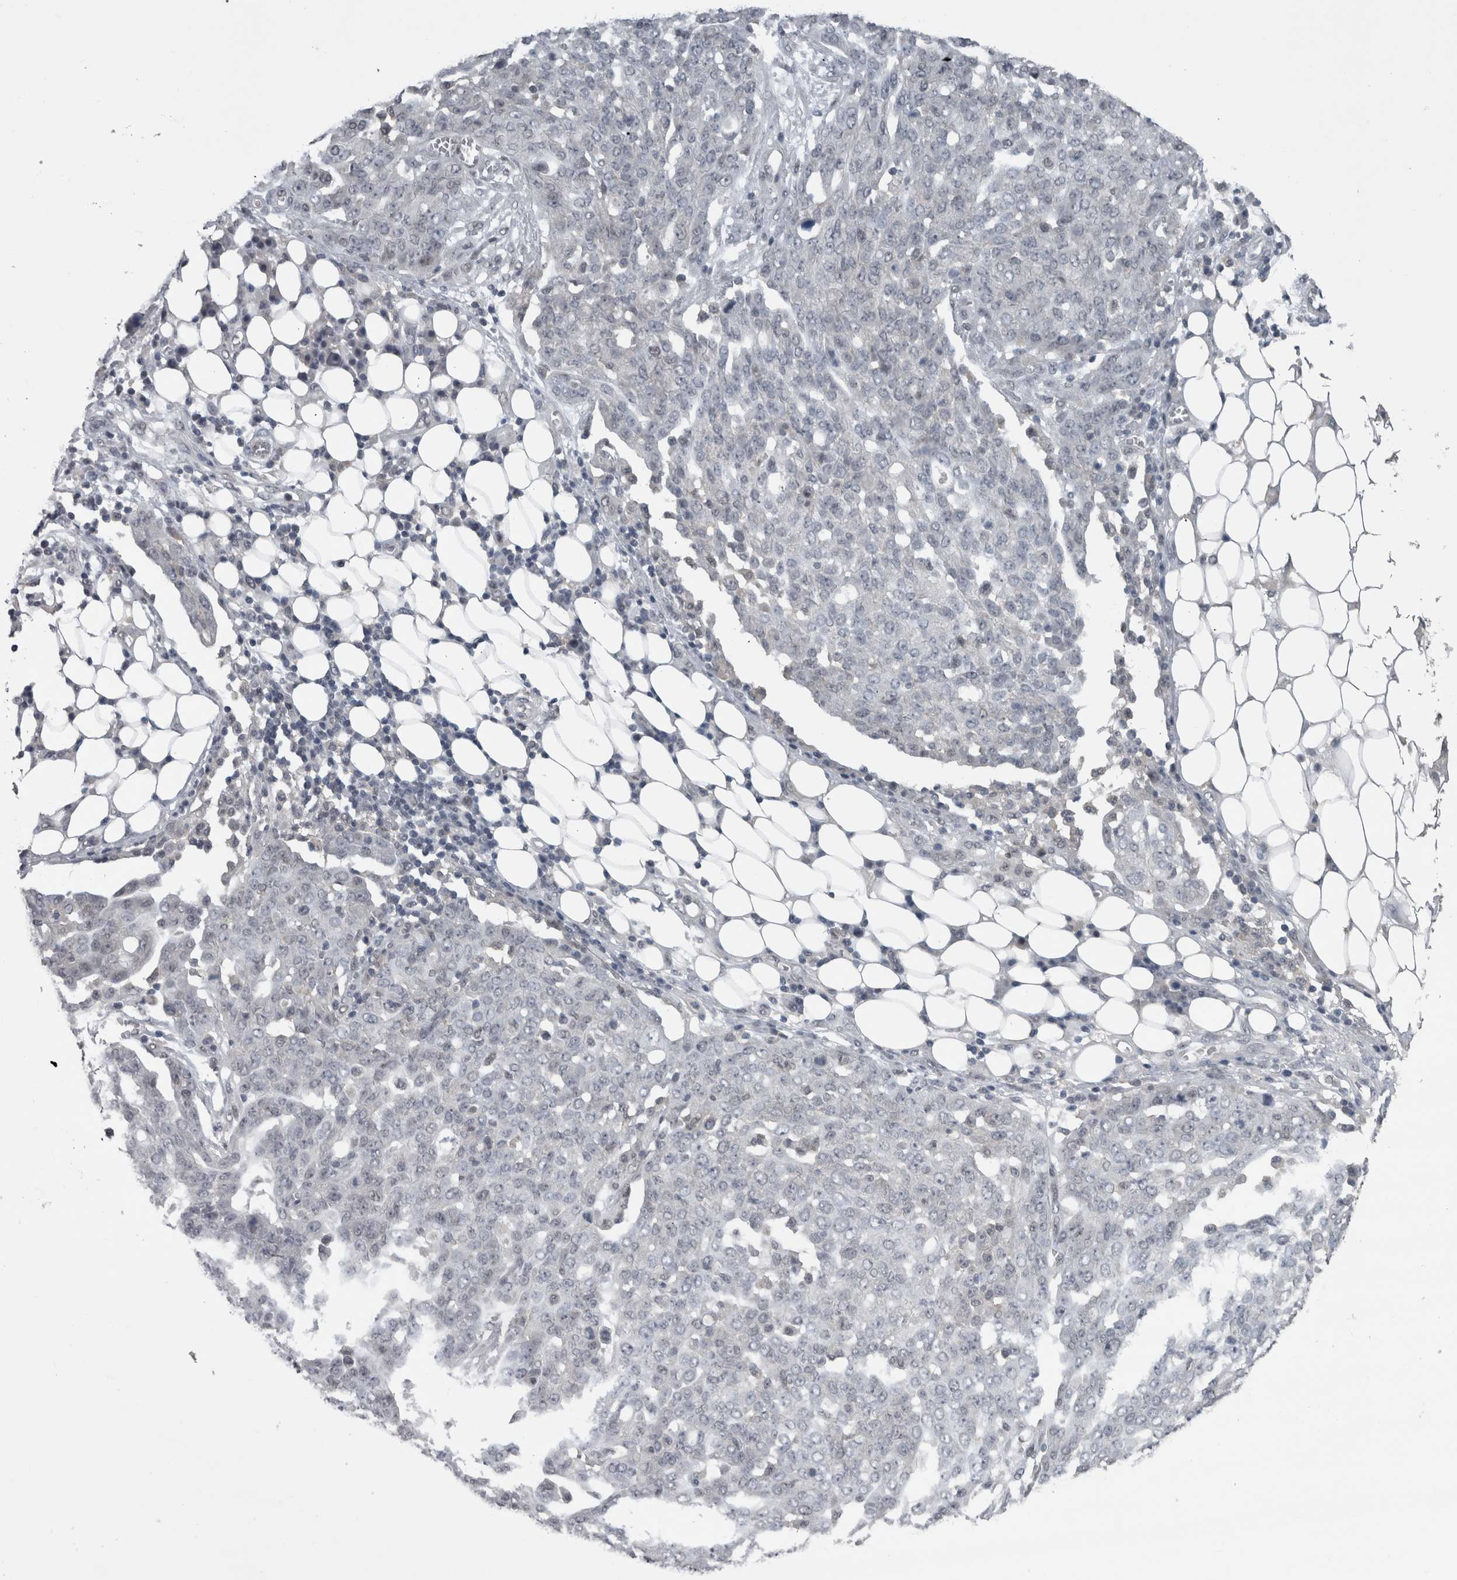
{"staining": {"intensity": "negative", "quantity": "none", "location": "none"}, "tissue": "ovarian cancer", "cell_type": "Tumor cells", "image_type": "cancer", "snomed": [{"axis": "morphology", "description": "Cystadenocarcinoma, serous, NOS"}, {"axis": "topography", "description": "Soft tissue"}, {"axis": "topography", "description": "Ovary"}], "caption": "Tumor cells are negative for brown protein staining in serous cystadenocarcinoma (ovarian).", "gene": "ZBTB21", "patient": {"sex": "female", "age": 57}}